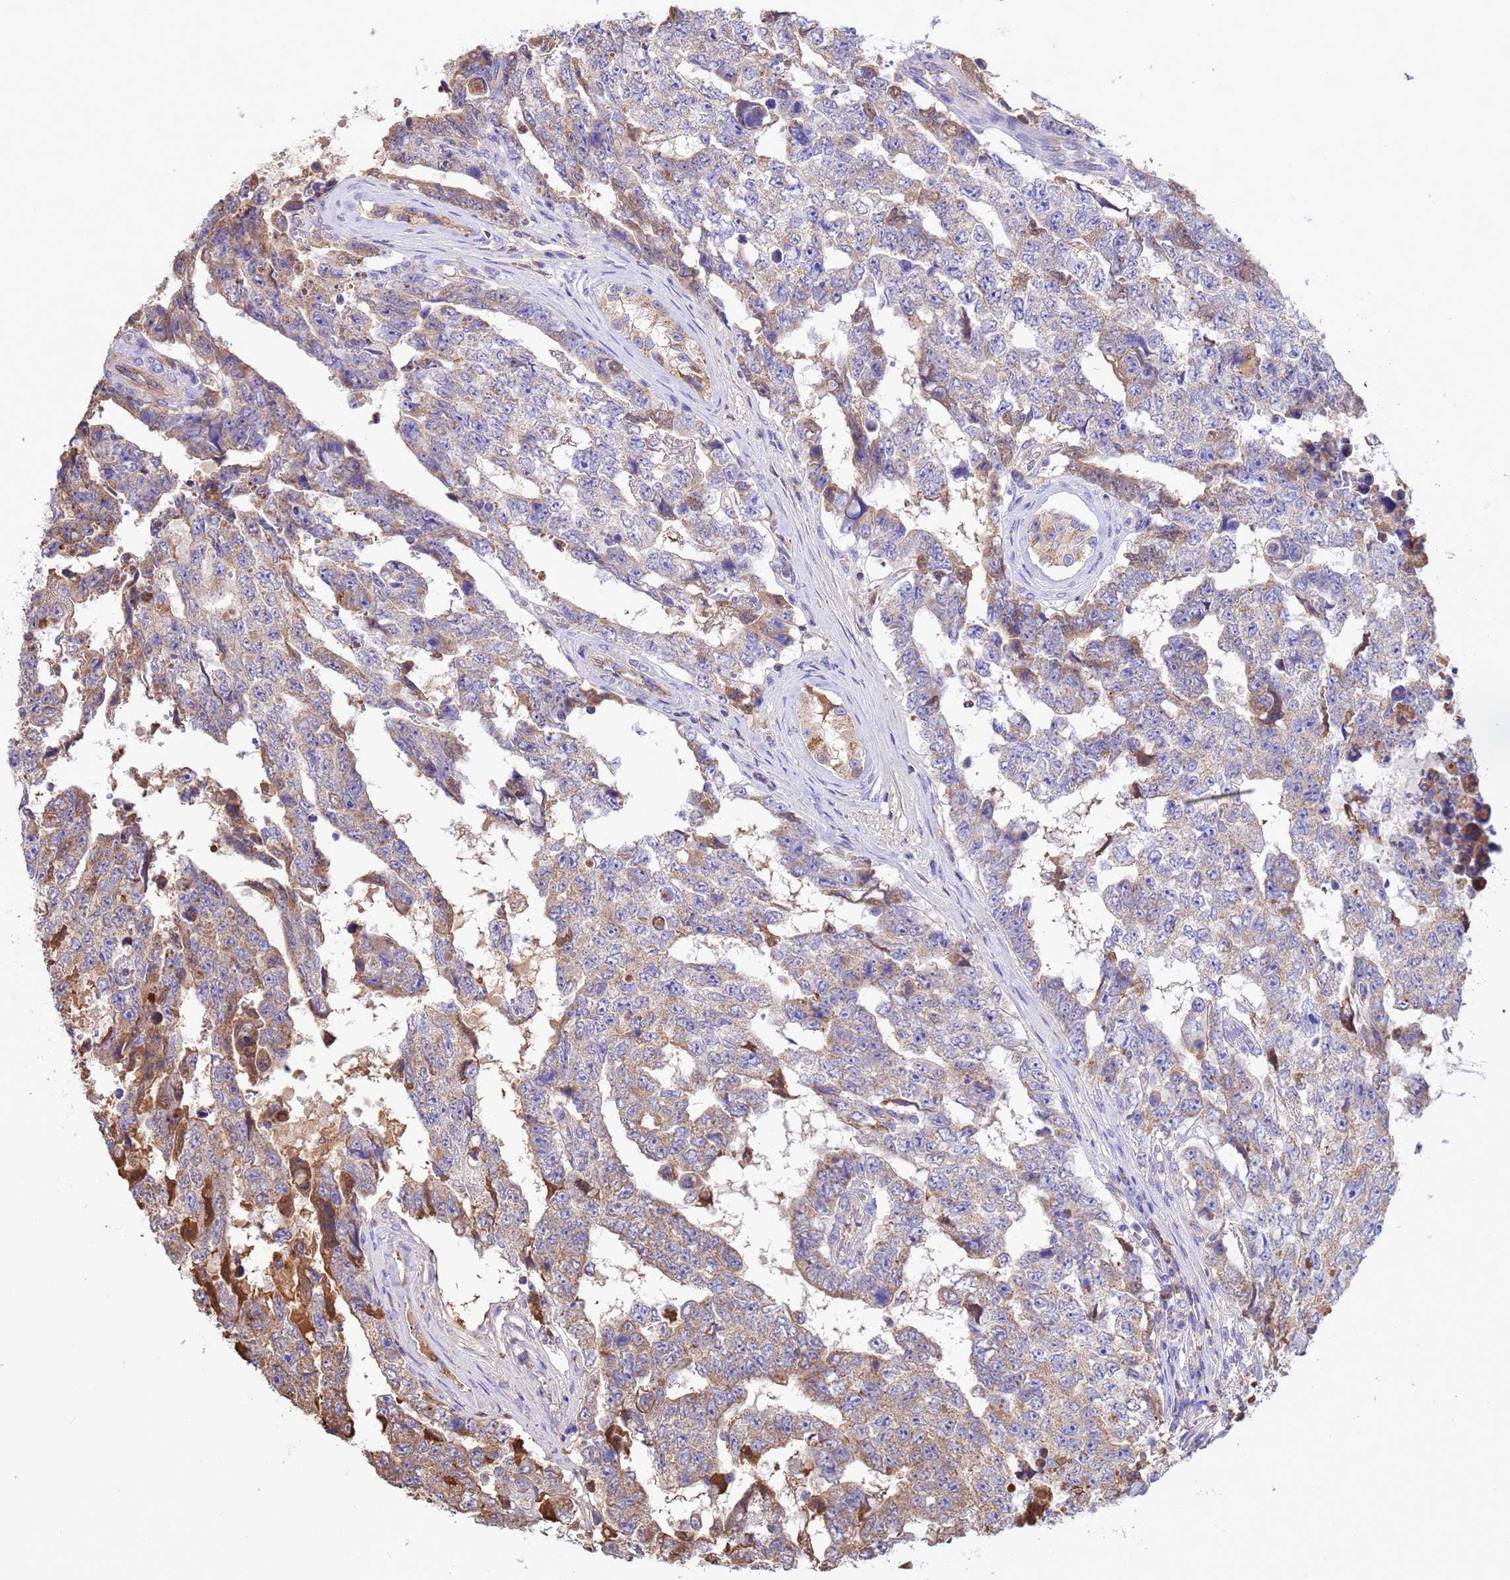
{"staining": {"intensity": "moderate", "quantity": "<25%", "location": "cytoplasmic/membranous"}, "tissue": "testis cancer", "cell_type": "Tumor cells", "image_type": "cancer", "snomed": [{"axis": "morphology", "description": "Normal tissue, NOS"}, {"axis": "morphology", "description": "Carcinoma, Embryonal, NOS"}, {"axis": "topography", "description": "Testis"}, {"axis": "topography", "description": "Epididymis"}], "caption": "Tumor cells show low levels of moderate cytoplasmic/membranous positivity in about <25% of cells in embryonal carcinoma (testis).", "gene": "GLUD1", "patient": {"sex": "male", "age": 25}}